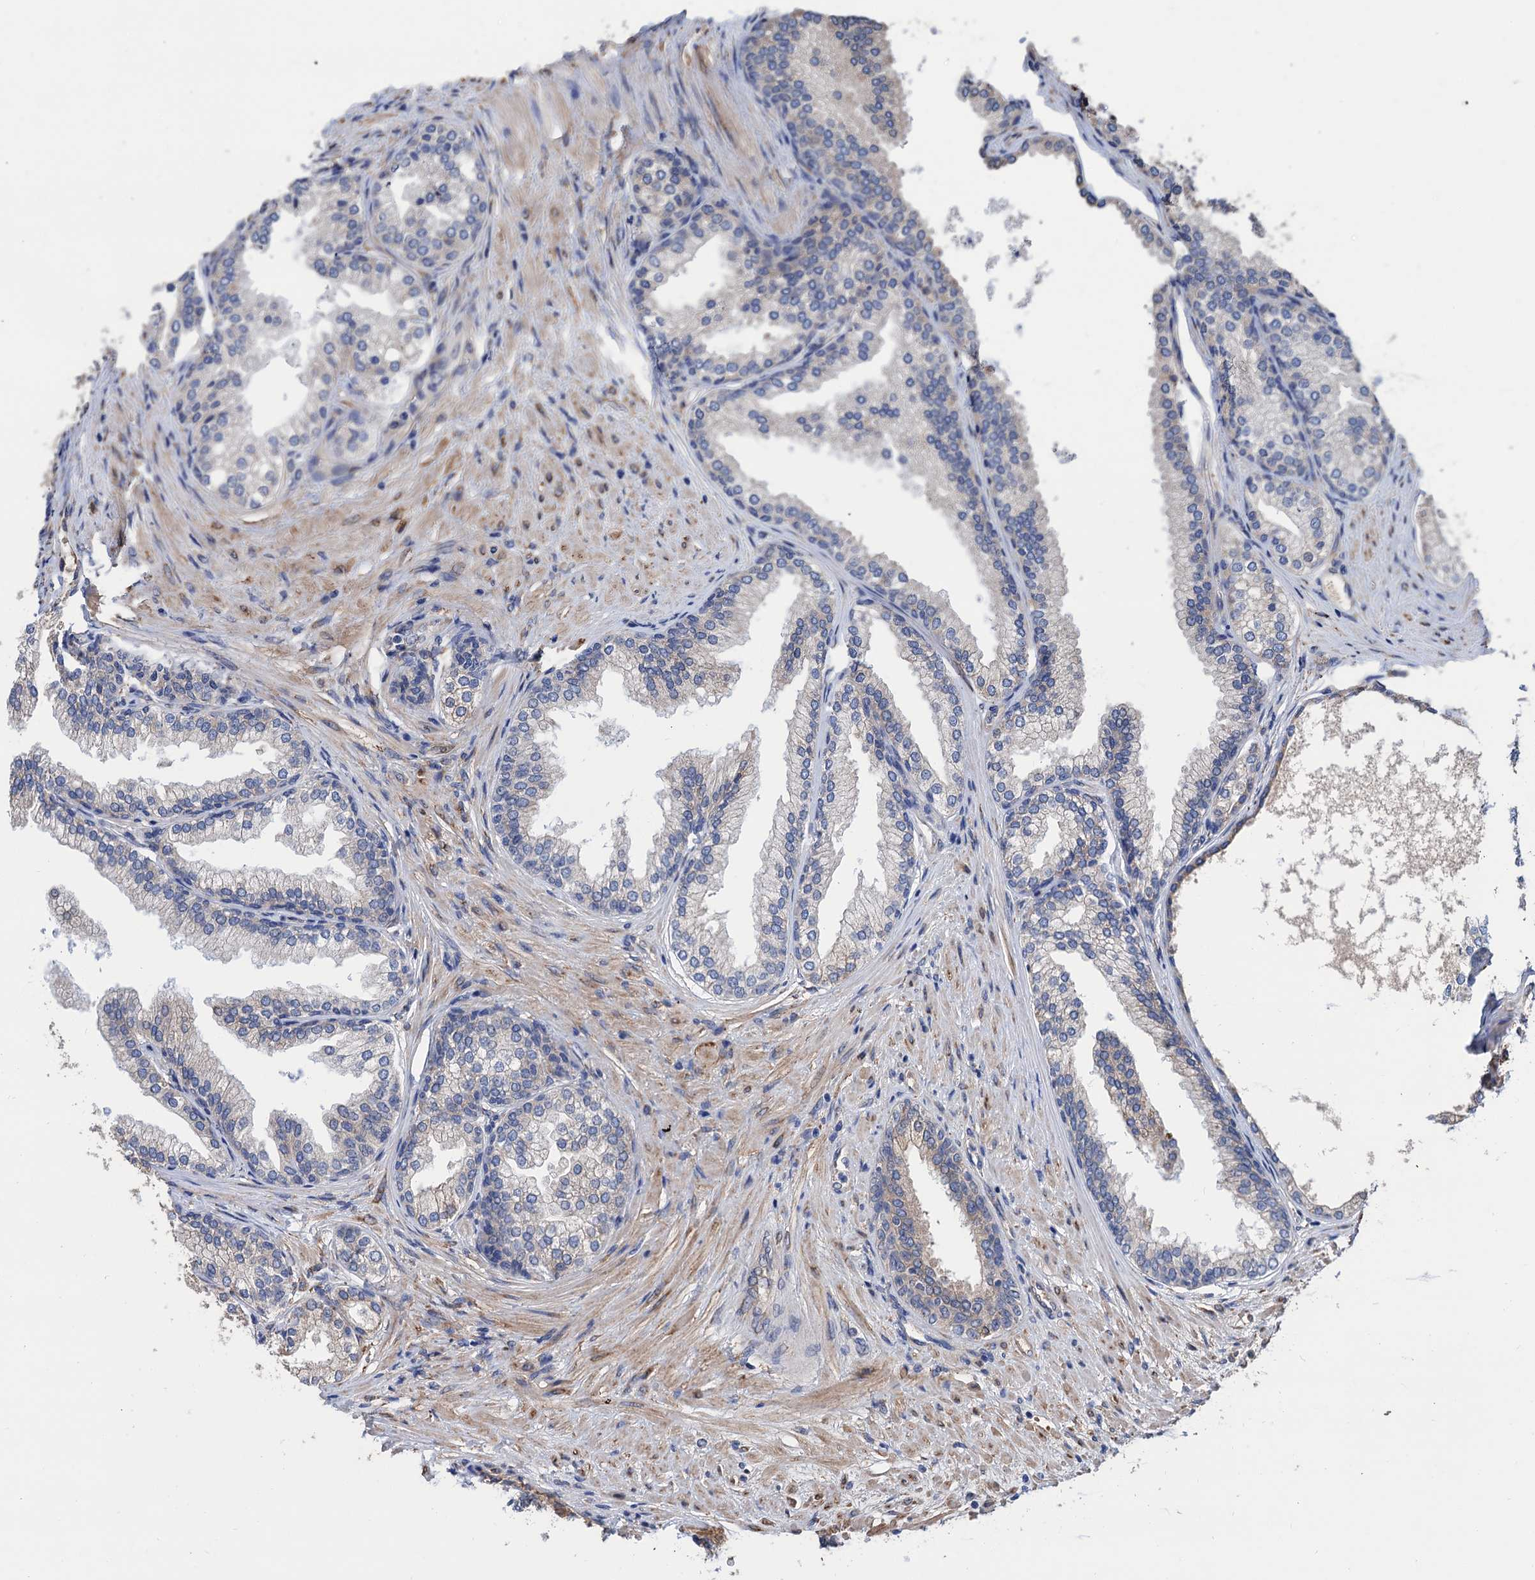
{"staining": {"intensity": "weak", "quantity": "25%-75%", "location": "cytoplasmic/membranous"}, "tissue": "prostate", "cell_type": "Glandular cells", "image_type": "normal", "snomed": [{"axis": "morphology", "description": "Normal tissue, NOS"}, {"axis": "topography", "description": "Prostate"}], "caption": "High-magnification brightfield microscopy of normal prostate stained with DAB (brown) and counterstained with hematoxylin (blue). glandular cells exhibit weak cytoplasmic/membranous expression is present in approximately25%-75% of cells.", "gene": "CNNM1", "patient": {"sex": "male", "age": 76}}